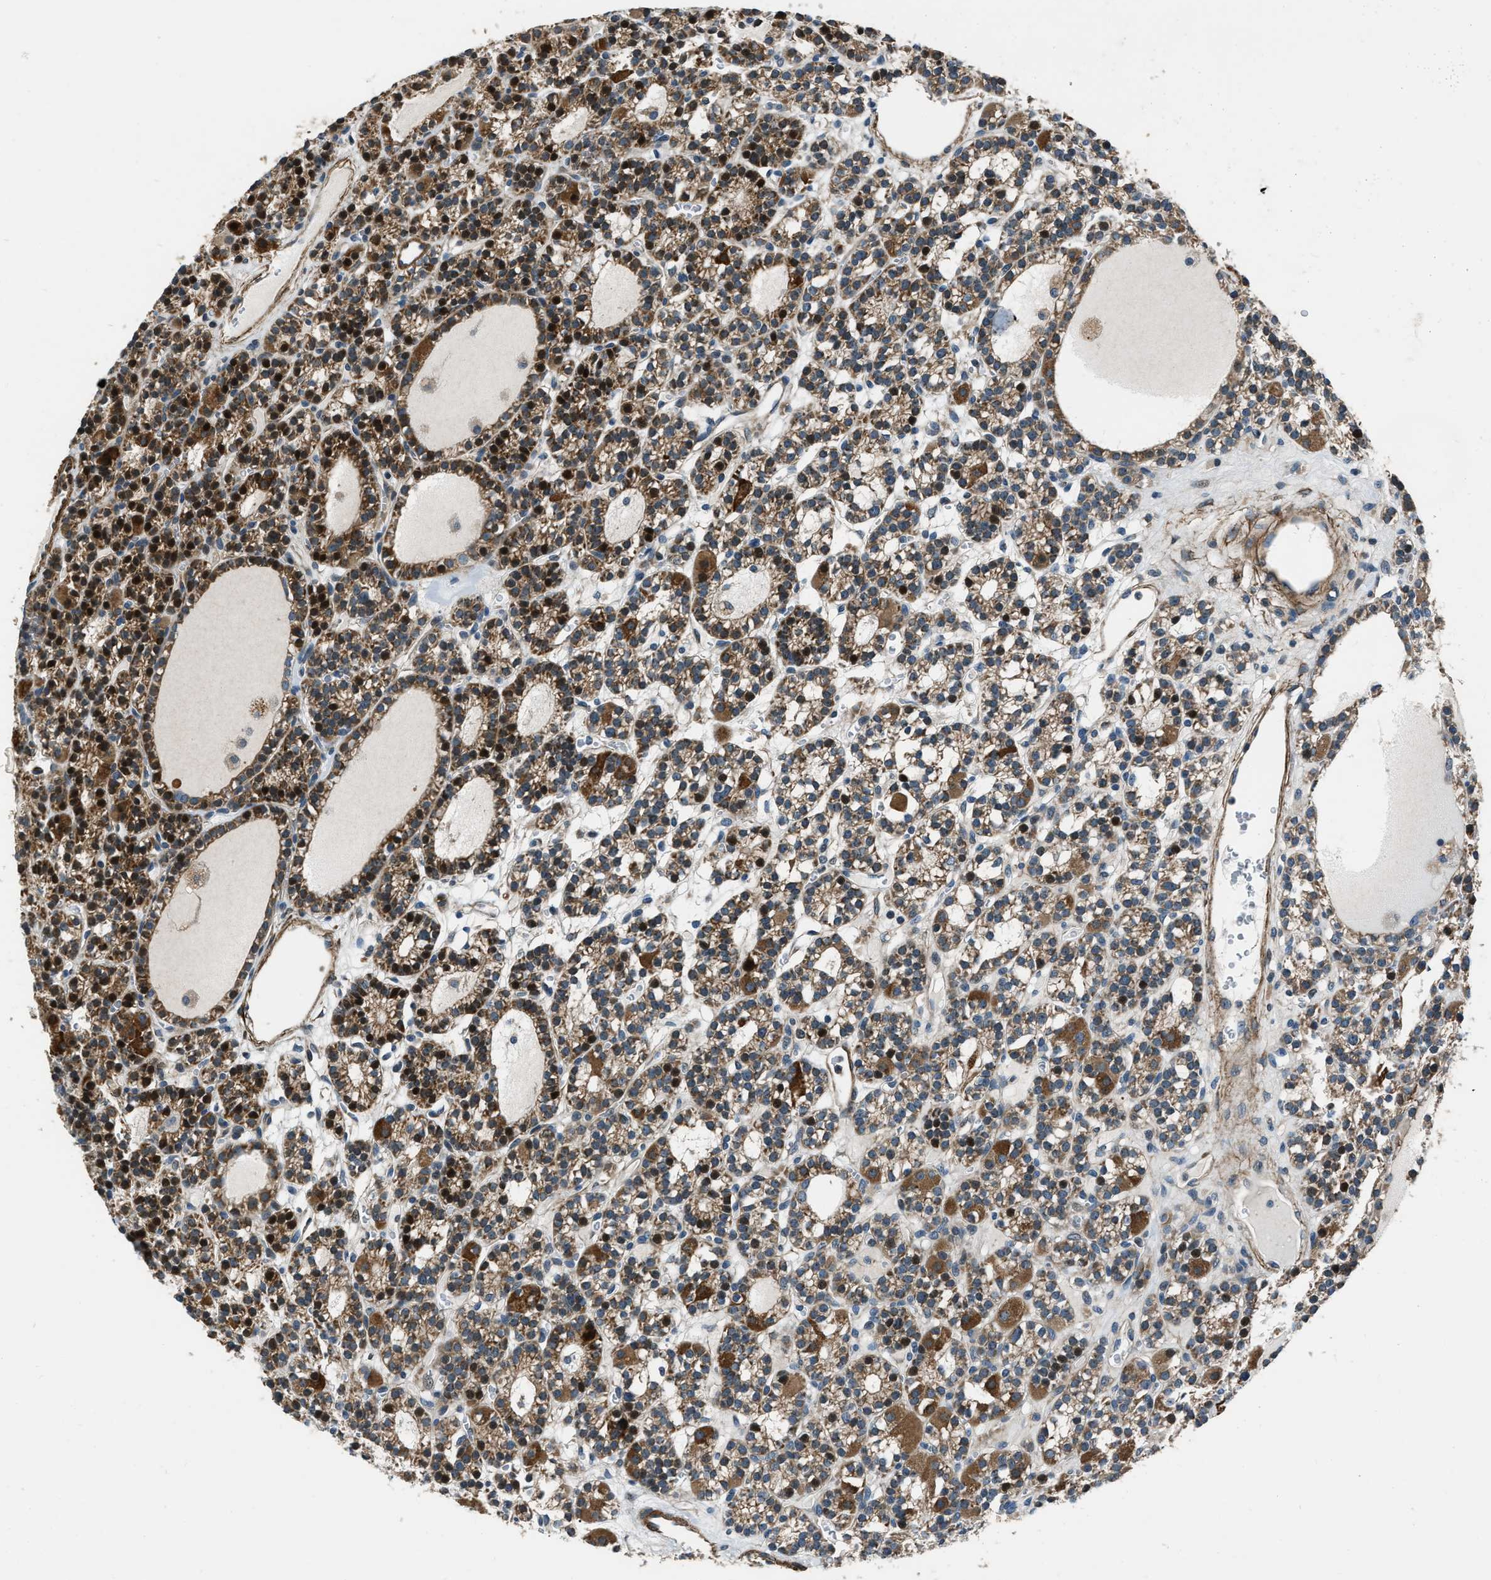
{"staining": {"intensity": "strong", "quantity": ">75%", "location": "cytoplasmic/membranous,nuclear"}, "tissue": "parathyroid gland", "cell_type": "Glandular cells", "image_type": "normal", "snomed": [{"axis": "morphology", "description": "Normal tissue, NOS"}, {"axis": "morphology", "description": "Adenoma, NOS"}, {"axis": "topography", "description": "Parathyroid gland"}], "caption": "Glandular cells exhibit strong cytoplasmic/membranous,nuclear staining in approximately >75% of cells in unremarkable parathyroid gland.", "gene": "NUDCD3", "patient": {"sex": "female", "age": 58}}